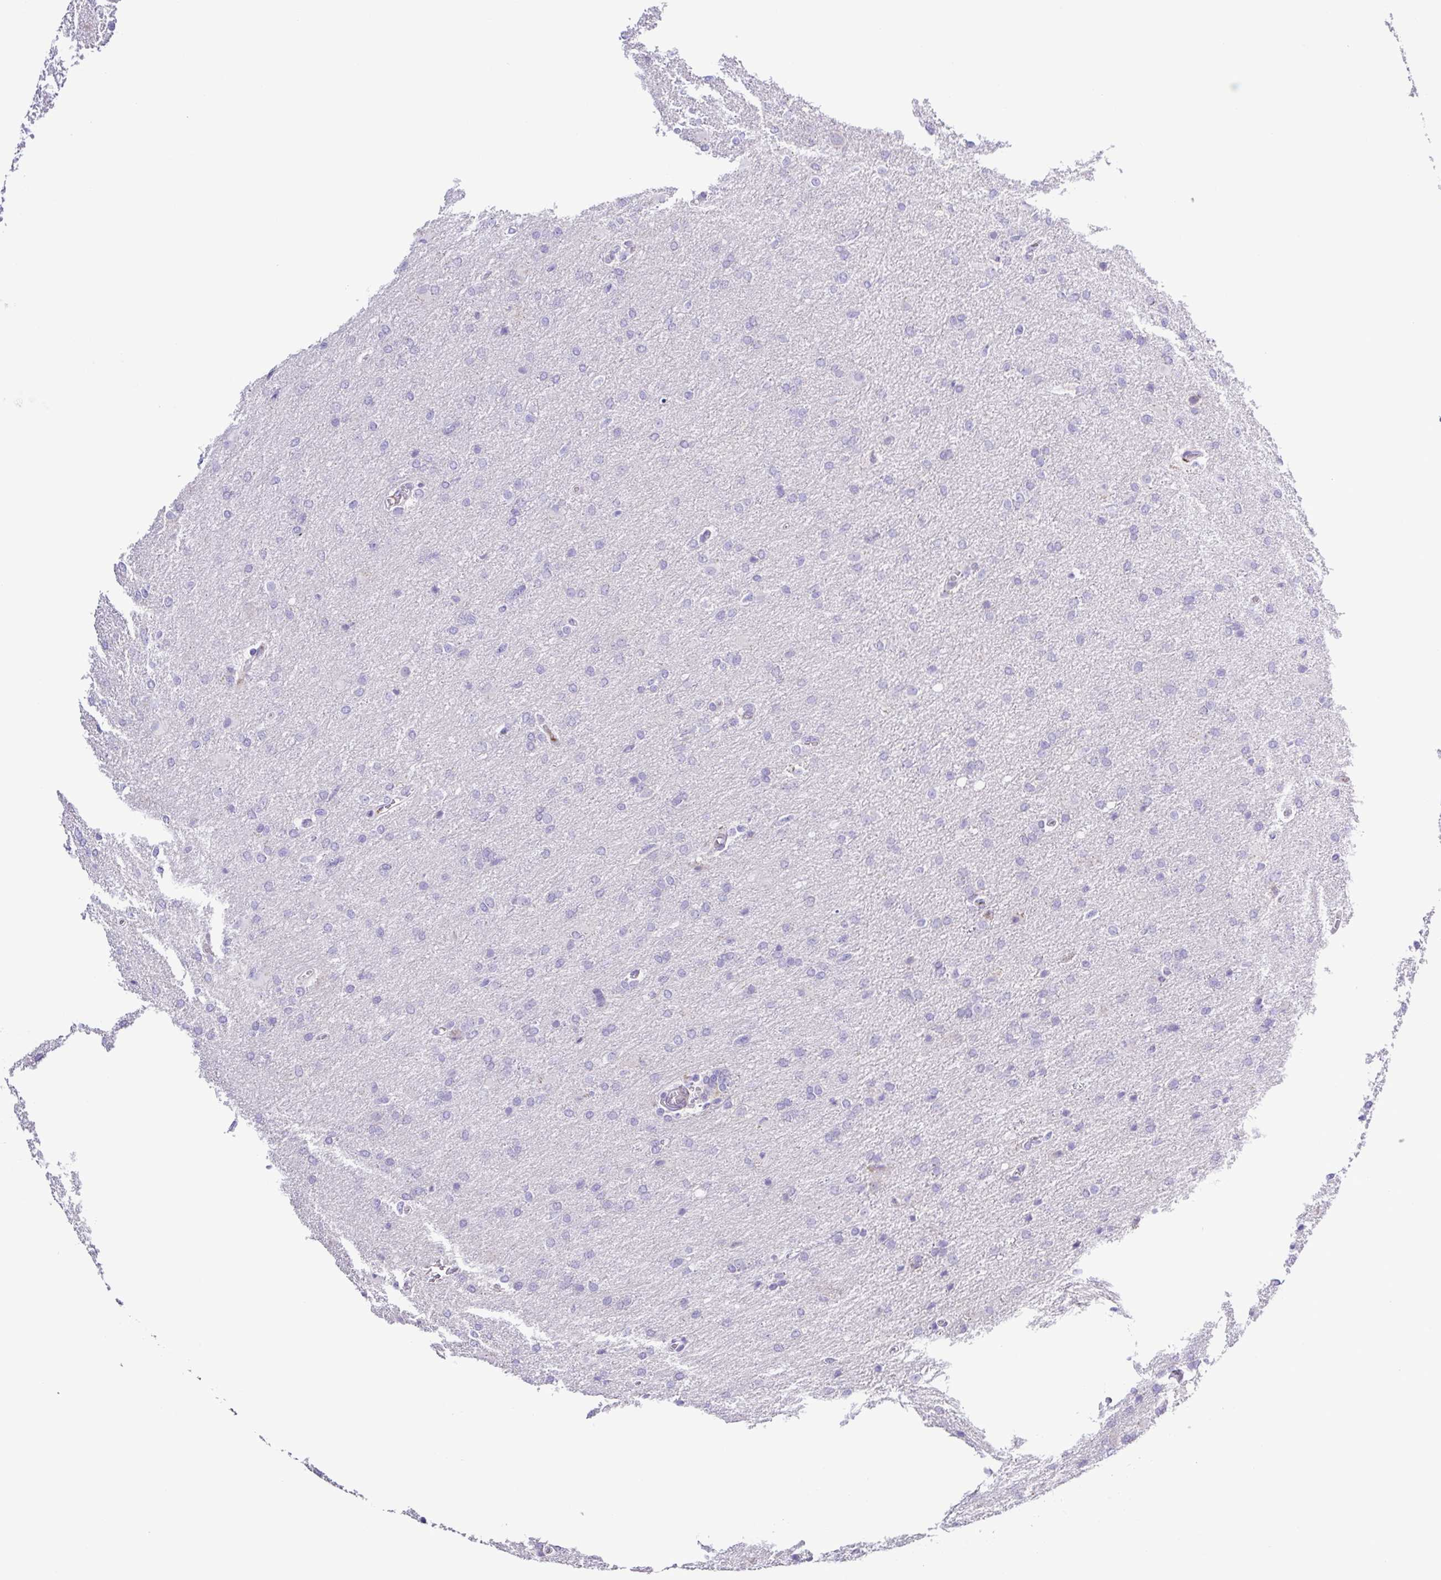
{"staining": {"intensity": "negative", "quantity": "none", "location": "none"}, "tissue": "glioma", "cell_type": "Tumor cells", "image_type": "cancer", "snomed": [{"axis": "morphology", "description": "Glioma, malignant, High grade"}, {"axis": "topography", "description": "Brain"}], "caption": "This is a micrograph of immunohistochemistry (IHC) staining of glioma, which shows no positivity in tumor cells.", "gene": "GABBR2", "patient": {"sex": "male", "age": 68}}